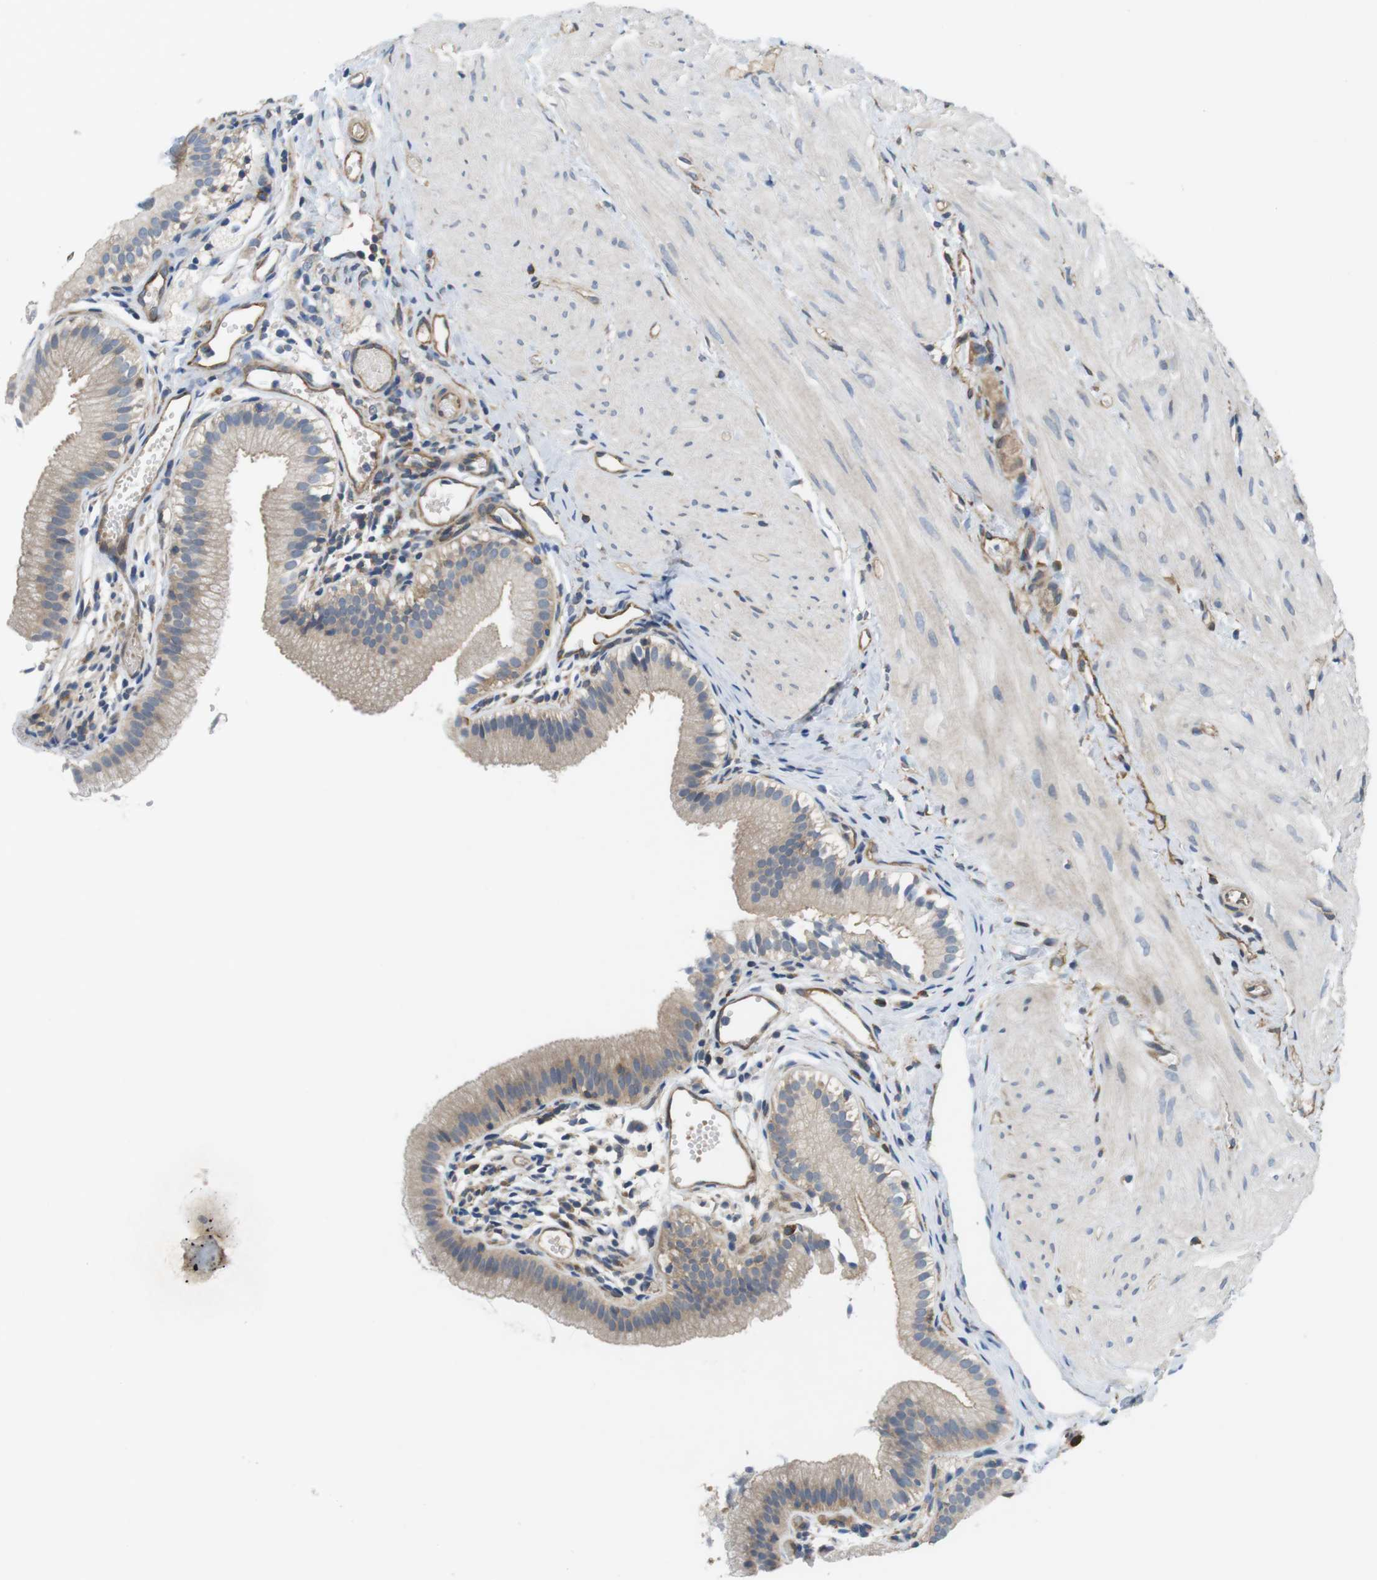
{"staining": {"intensity": "weak", "quantity": ">75%", "location": "cytoplasmic/membranous"}, "tissue": "gallbladder", "cell_type": "Glandular cells", "image_type": "normal", "snomed": [{"axis": "morphology", "description": "Normal tissue, NOS"}, {"axis": "topography", "description": "Gallbladder"}], "caption": "Weak cytoplasmic/membranous positivity for a protein is seen in about >75% of glandular cells of benign gallbladder using IHC.", "gene": "DCLK1", "patient": {"sex": "female", "age": 26}}